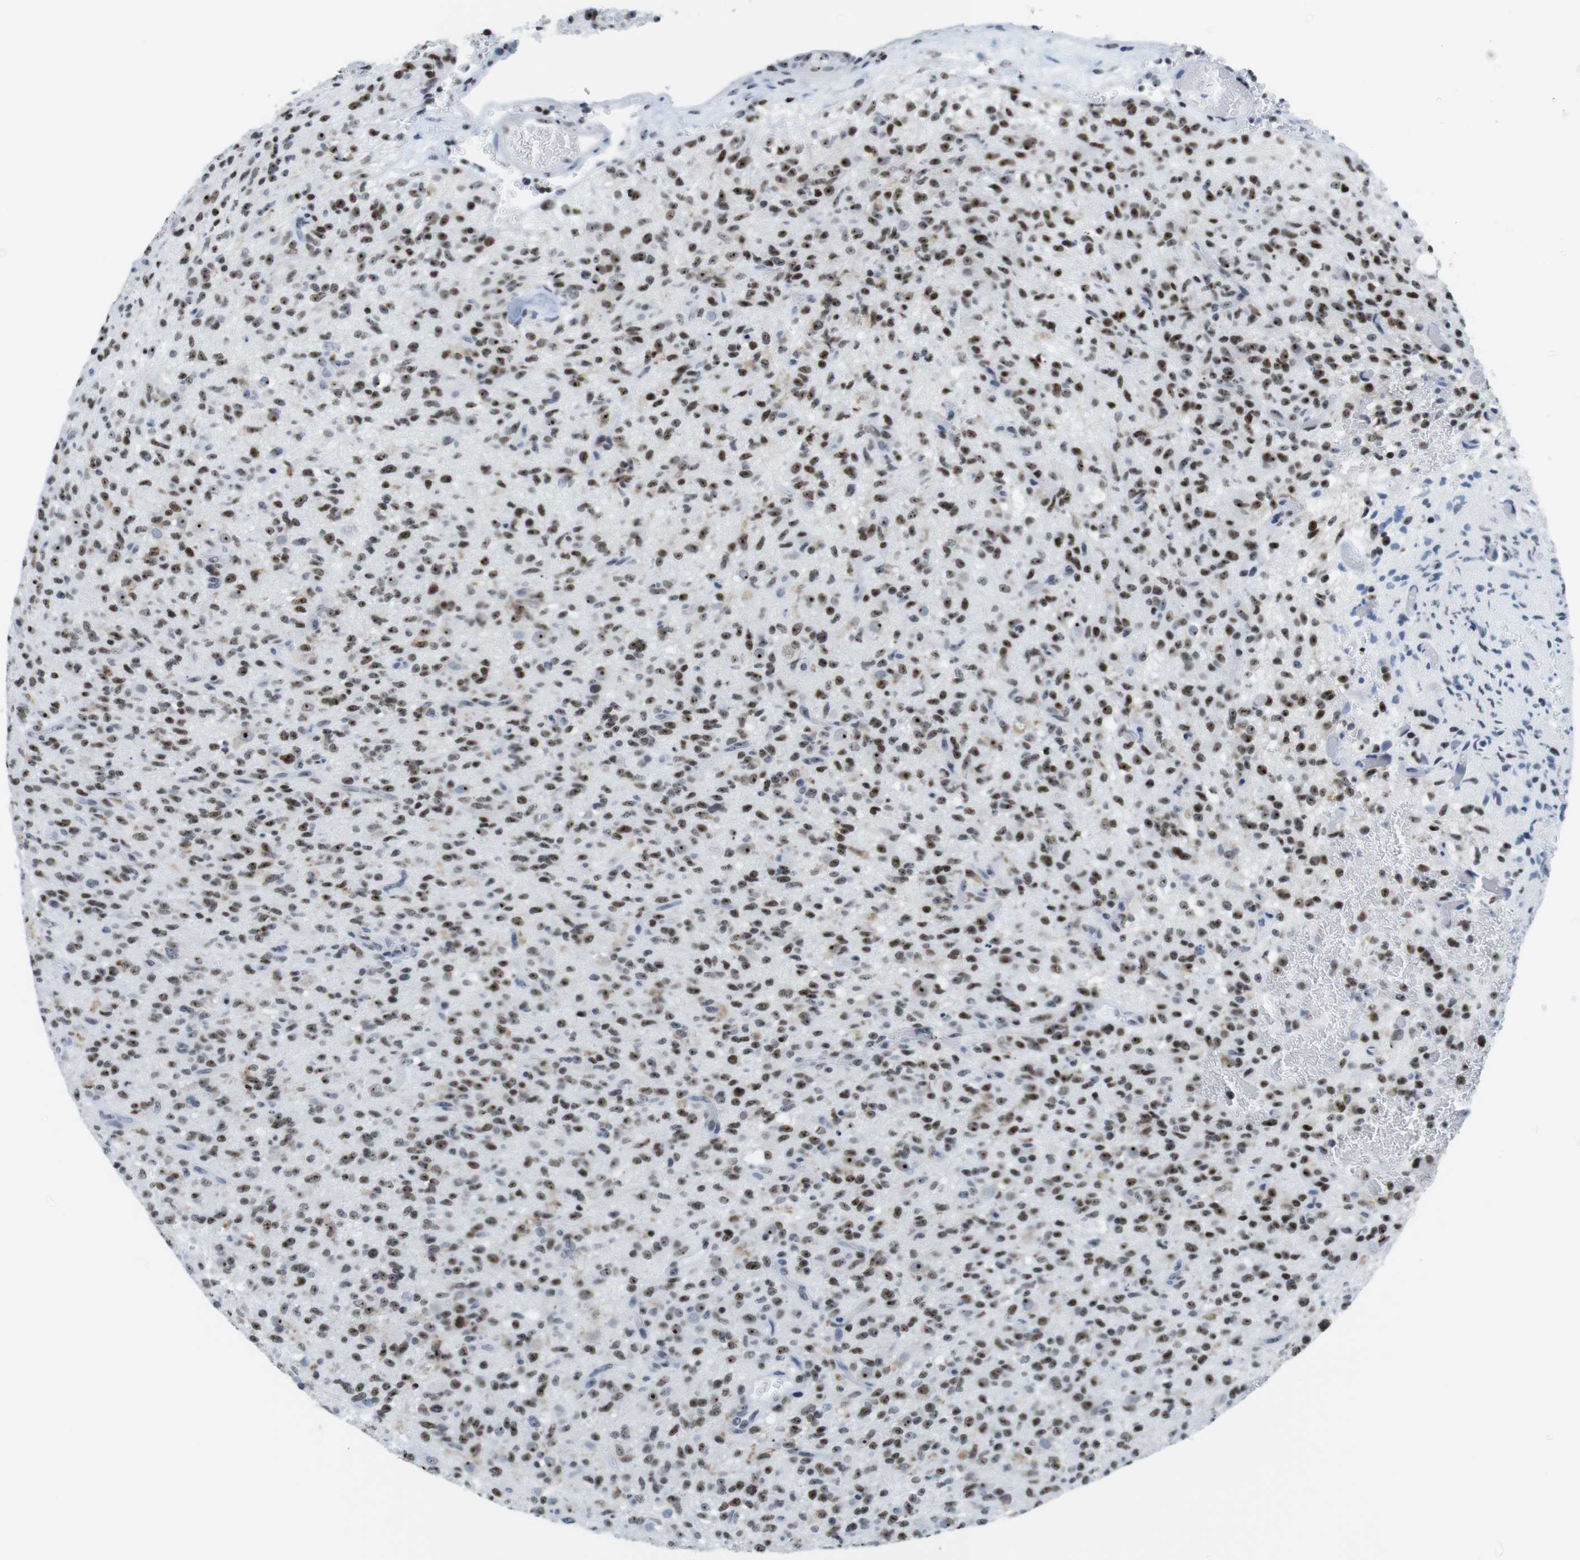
{"staining": {"intensity": "strong", "quantity": ">75%", "location": "nuclear"}, "tissue": "glioma", "cell_type": "Tumor cells", "image_type": "cancer", "snomed": [{"axis": "morphology", "description": "Glioma, malignant, High grade"}, {"axis": "topography", "description": "Brain"}], "caption": "Protein expression analysis of high-grade glioma (malignant) shows strong nuclear expression in about >75% of tumor cells.", "gene": "NIFK", "patient": {"sex": "male", "age": 71}}